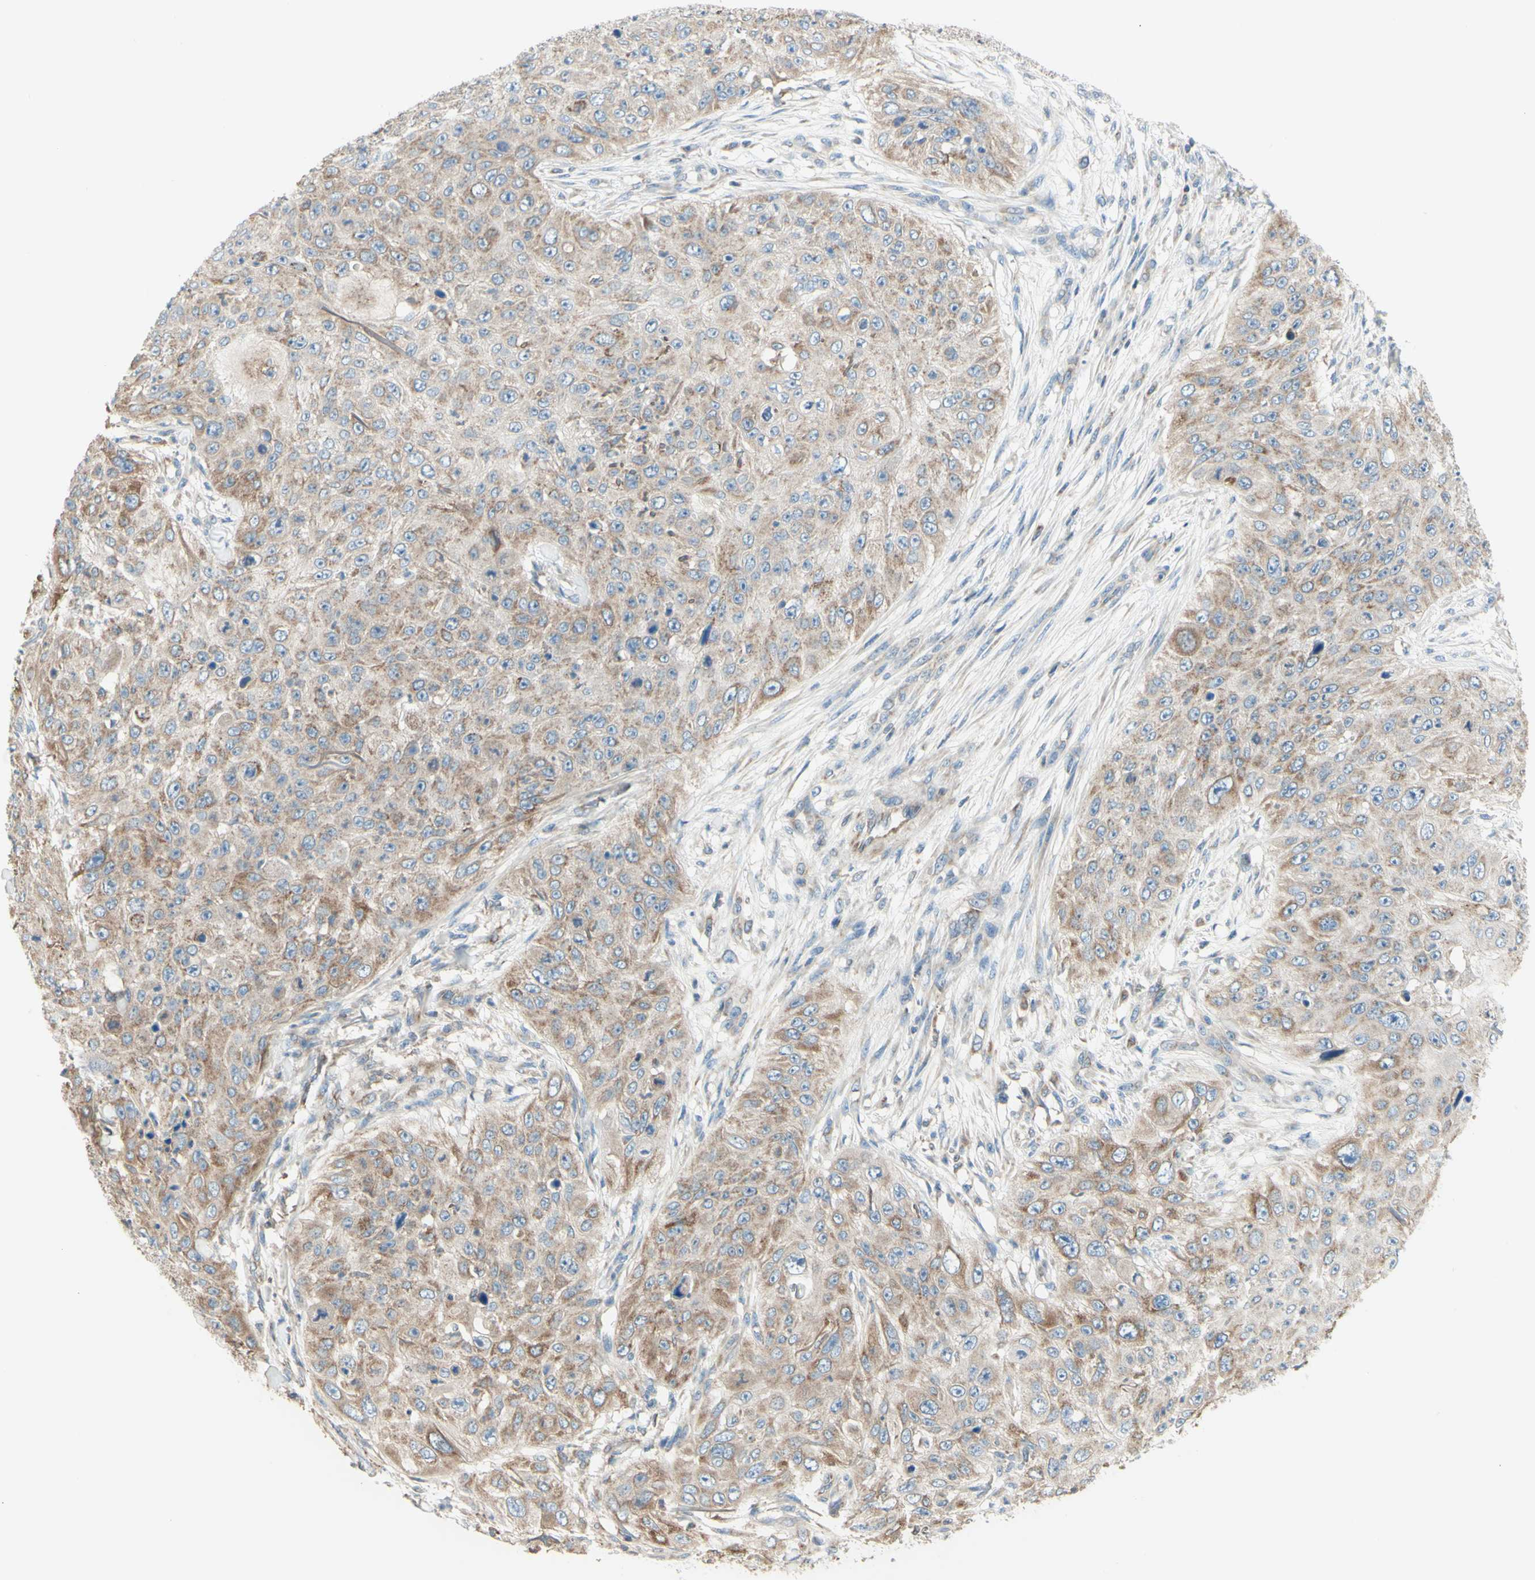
{"staining": {"intensity": "weak", "quantity": ">75%", "location": "cytoplasmic/membranous"}, "tissue": "skin cancer", "cell_type": "Tumor cells", "image_type": "cancer", "snomed": [{"axis": "morphology", "description": "Squamous cell carcinoma, NOS"}, {"axis": "topography", "description": "Skin"}], "caption": "Immunohistochemistry histopathology image of human skin cancer (squamous cell carcinoma) stained for a protein (brown), which shows low levels of weak cytoplasmic/membranous staining in approximately >75% of tumor cells.", "gene": "ARMC10", "patient": {"sex": "female", "age": 80}}